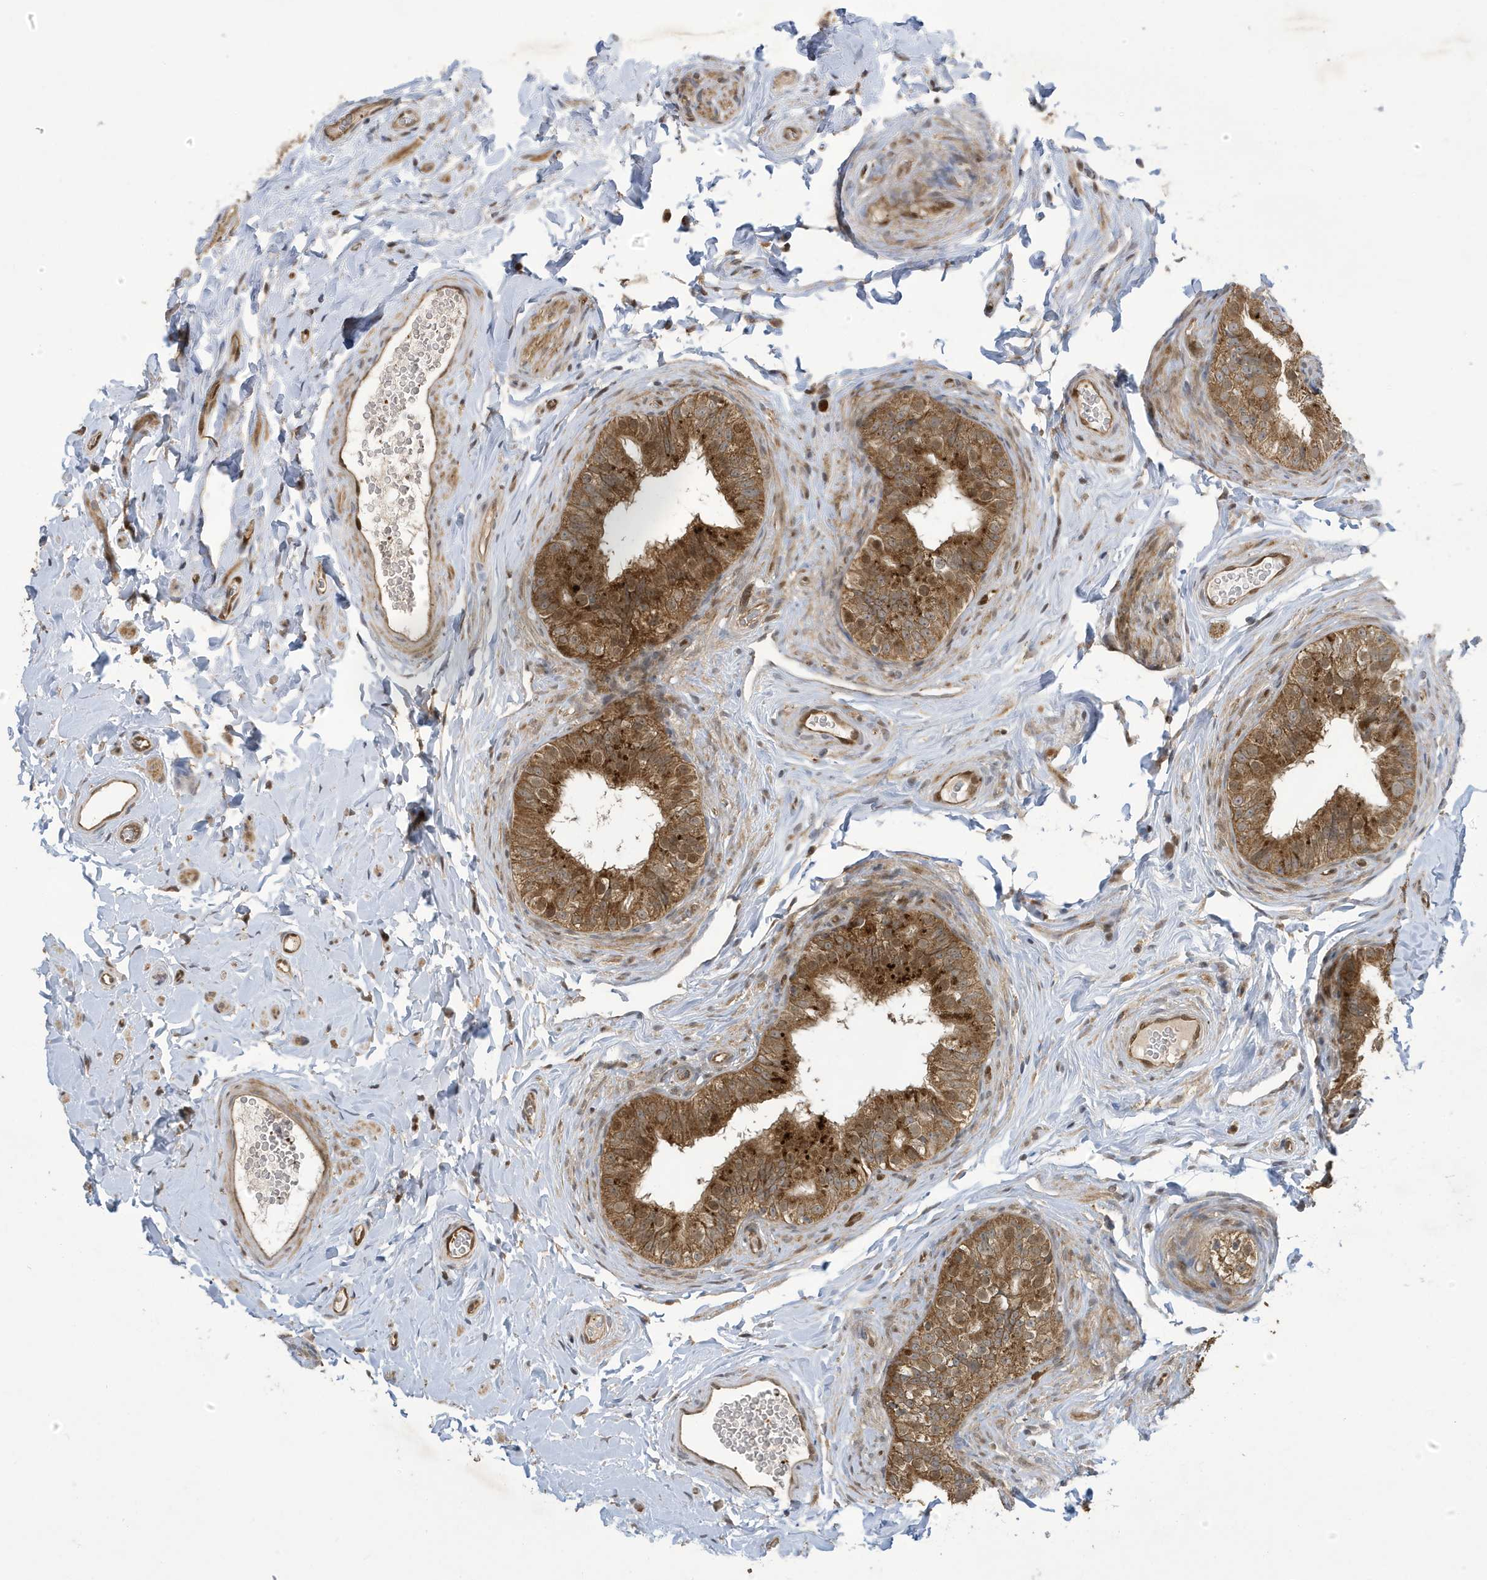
{"staining": {"intensity": "moderate", "quantity": ">75%", "location": "cytoplasmic/membranous"}, "tissue": "epididymis", "cell_type": "Glandular cells", "image_type": "normal", "snomed": [{"axis": "morphology", "description": "Normal tissue, NOS"}, {"axis": "topography", "description": "Epididymis"}], "caption": "IHC of unremarkable epididymis displays medium levels of moderate cytoplasmic/membranous positivity in approximately >75% of glandular cells.", "gene": "NCOA7", "patient": {"sex": "male", "age": 49}}